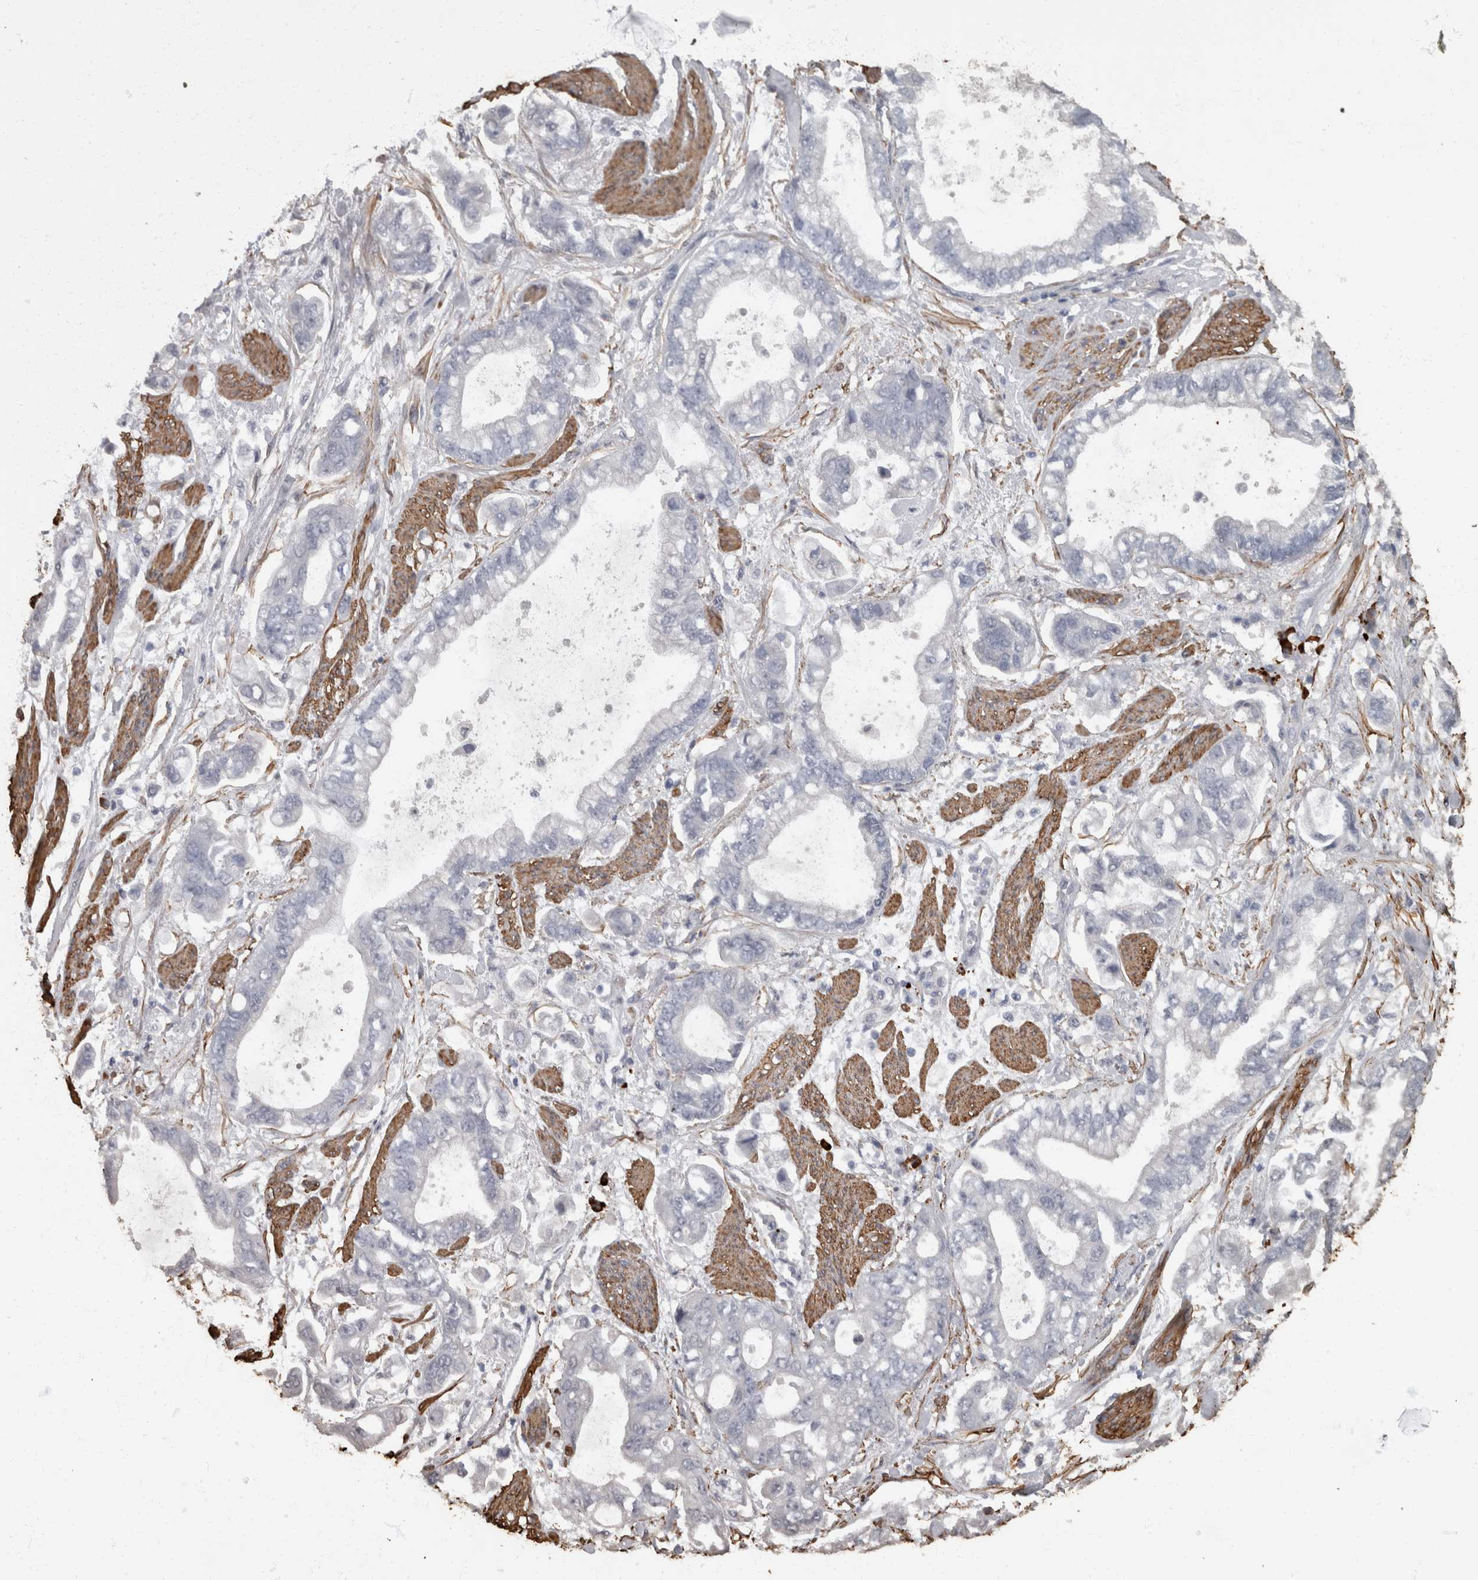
{"staining": {"intensity": "negative", "quantity": "none", "location": "none"}, "tissue": "stomach cancer", "cell_type": "Tumor cells", "image_type": "cancer", "snomed": [{"axis": "morphology", "description": "Normal tissue, NOS"}, {"axis": "morphology", "description": "Adenocarcinoma, NOS"}, {"axis": "topography", "description": "Stomach"}], "caption": "An immunohistochemistry (IHC) micrograph of adenocarcinoma (stomach) is shown. There is no staining in tumor cells of adenocarcinoma (stomach).", "gene": "MASTL", "patient": {"sex": "male", "age": 62}}